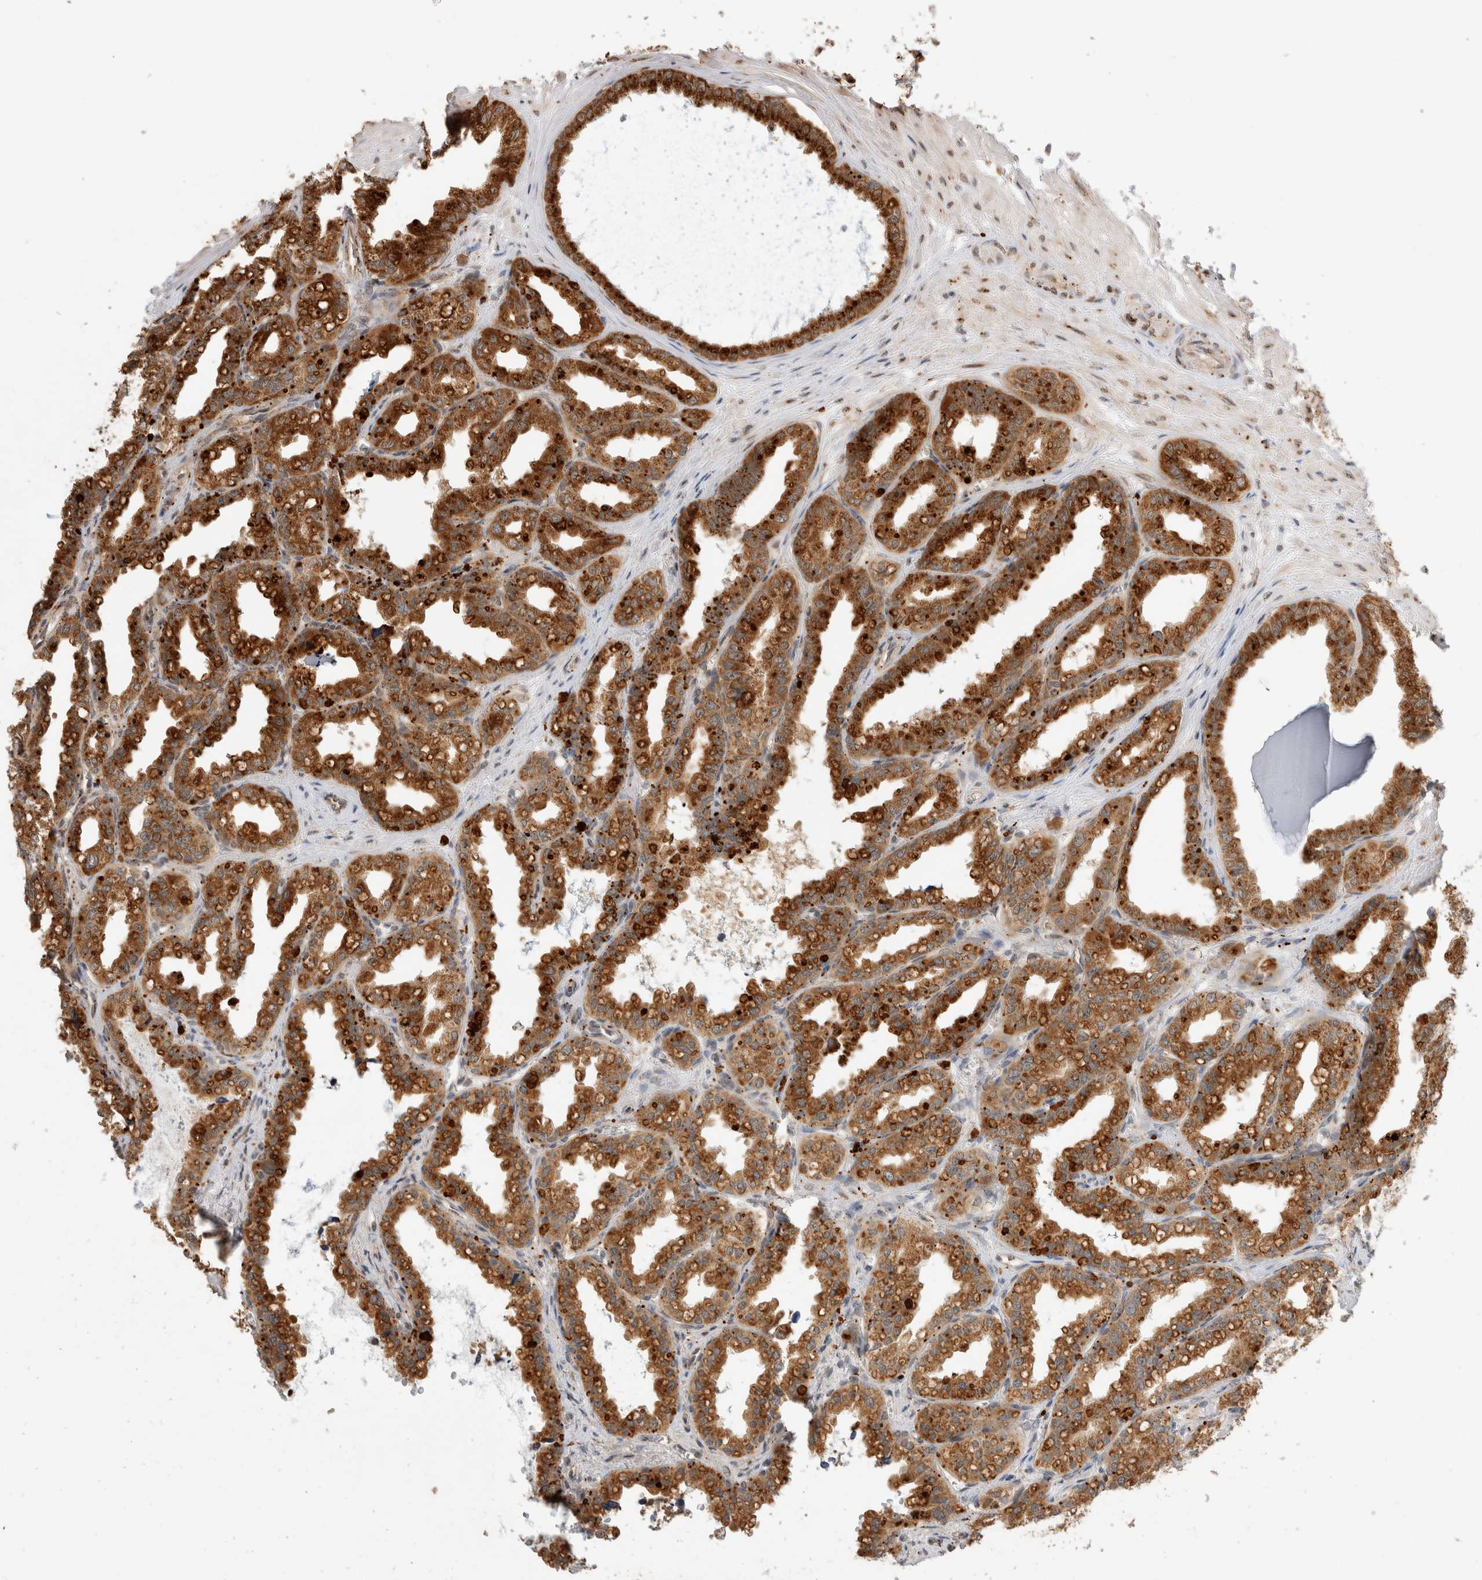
{"staining": {"intensity": "strong", "quantity": ">75%", "location": "cytoplasmic/membranous"}, "tissue": "seminal vesicle", "cell_type": "Glandular cells", "image_type": "normal", "snomed": [{"axis": "morphology", "description": "Normal tissue, NOS"}, {"axis": "topography", "description": "Prostate"}, {"axis": "topography", "description": "Seminal veicle"}], "caption": "Protein analysis of normal seminal vesicle shows strong cytoplasmic/membranous staining in approximately >75% of glandular cells. (IHC, brightfield microscopy, high magnification).", "gene": "ACTL9", "patient": {"sex": "male", "age": 51}}